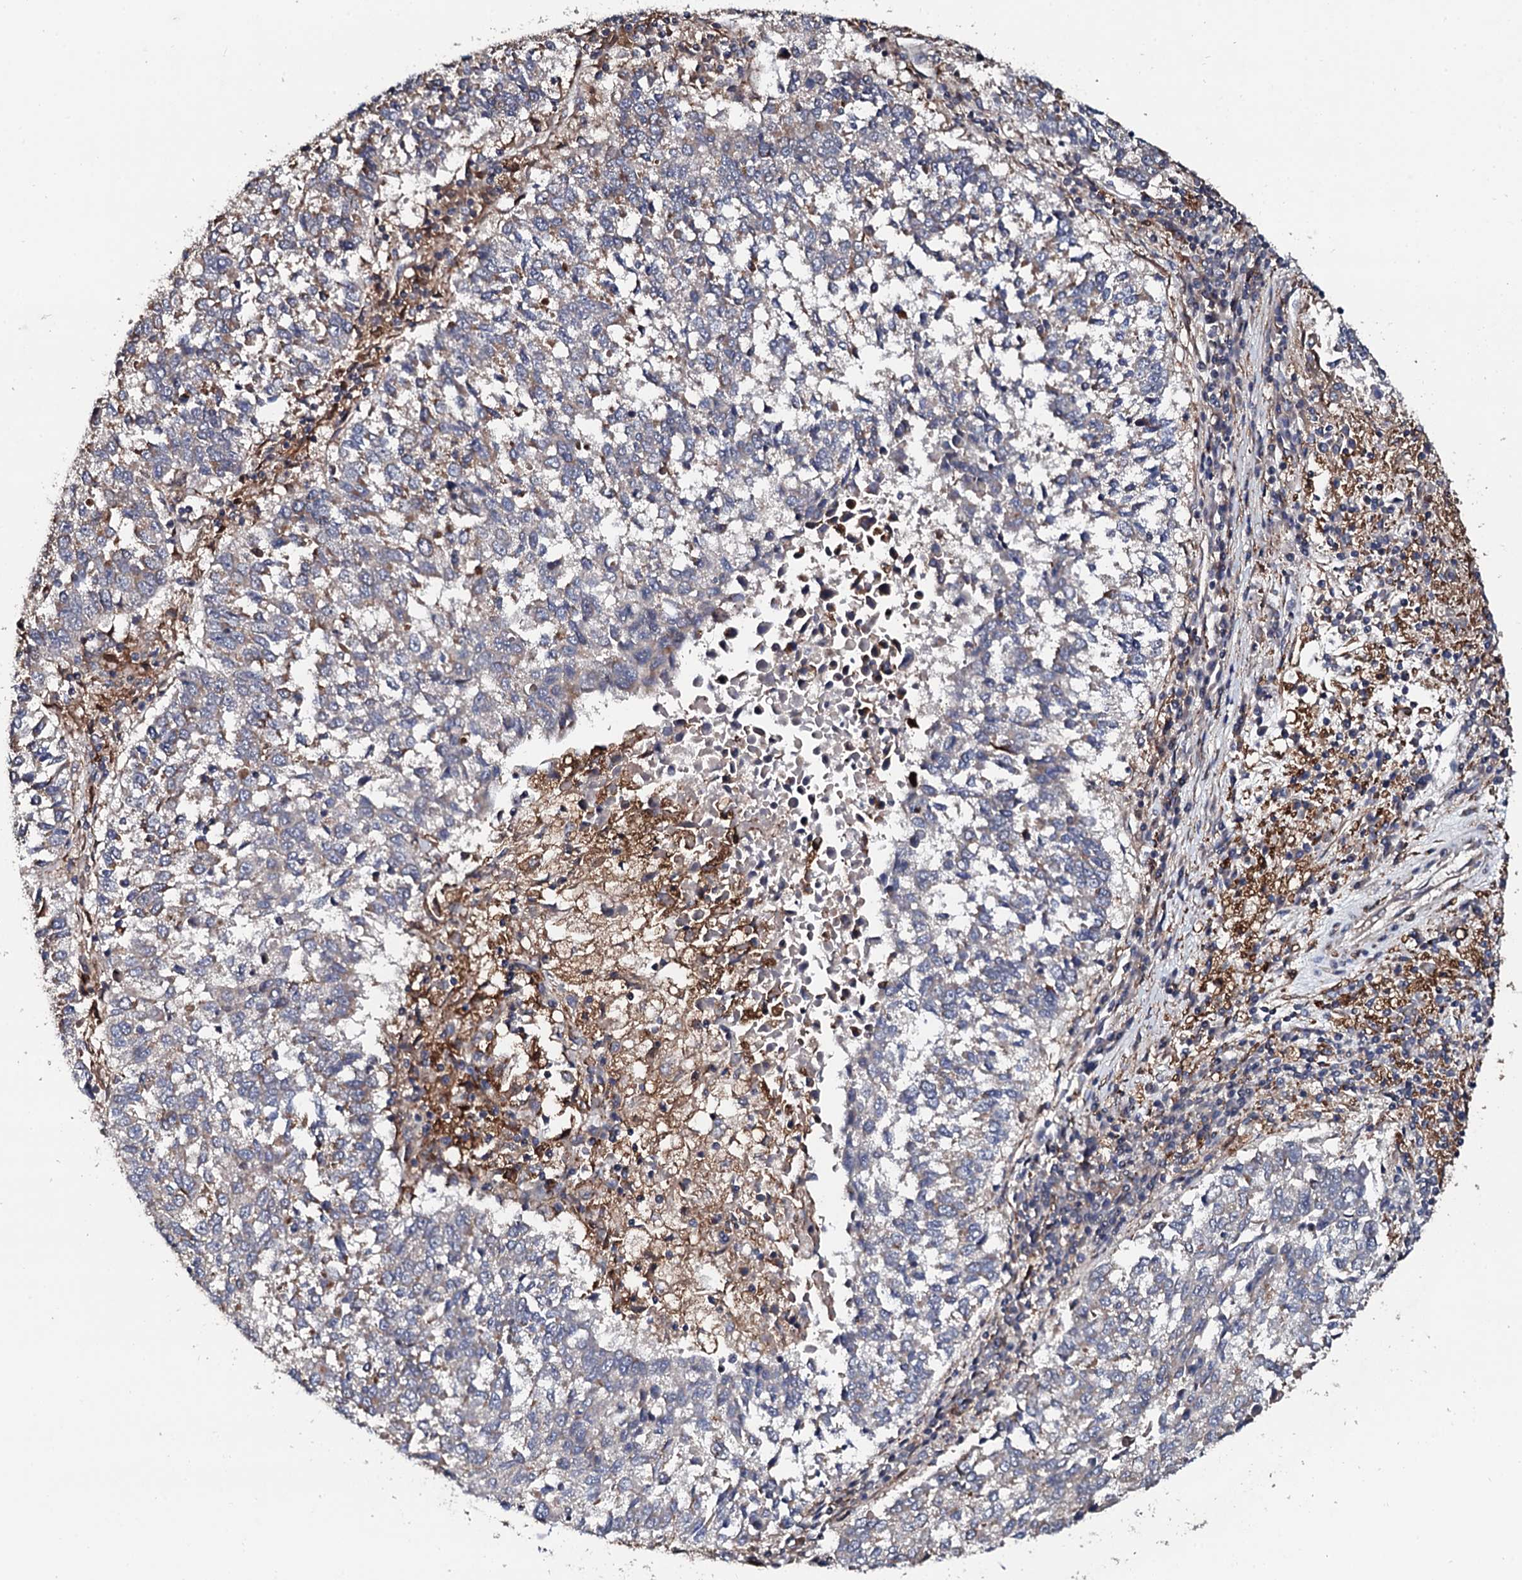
{"staining": {"intensity": "weak", "quantity": "<25%", "location": "cytoplasmic/membranous"}, "tissue": "lung cancer", "cell_type": "Tumor cells", "image_type": "cancer", "snomed": [{"axis": "morphology", "description": "Squamous cell carcinoma, NOS"}, {"axis": "topography", "description": "Lung"}], "caption": "Human squamous cell carcinoma (lung) stained for a protein using IHC displays no staining in tumor cells.", "gene": "EDC3", "patient": {"sex": "male", "age": 73}}